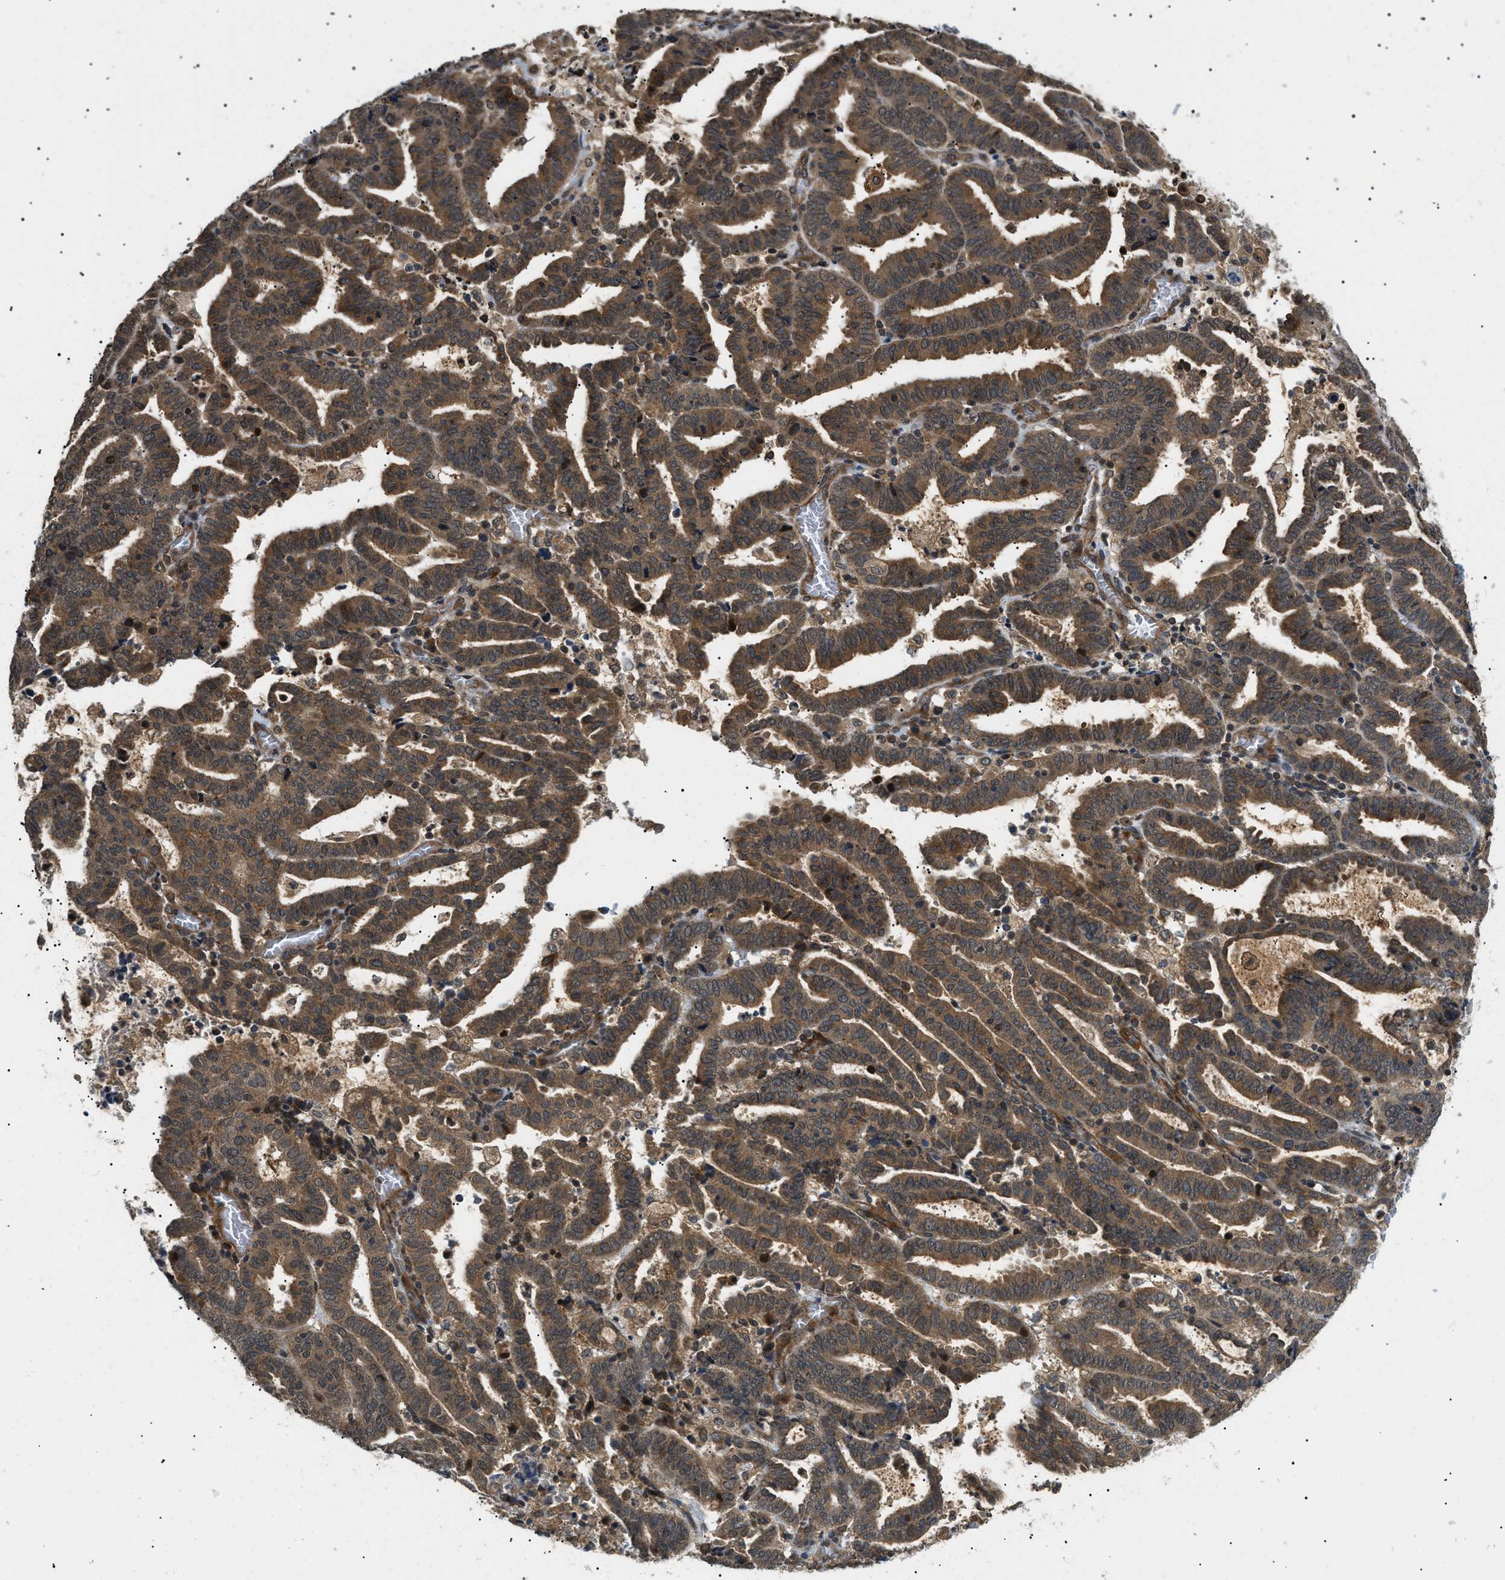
{"staining": {"intensity": "moderate", "quantity": ">75%", "location": "cytoplasmic/membranous"}, "tissue": "endometrial cancer", "cell_type": "Tumor cells", "image_type": "cancer", "snomed": [{"axis": "morphology", "description": "Adenocarcinoma, NOS"}, {"axis": "topography", "description": "Uterus"}], "caption": "About >75% of tumor cells in human endometrial adenocarcinoma reveal moderate cytoplasmic/membranous protein expression as visualized by brown immunohistochemical staining.", "gene": "ATP6AP1", "patient": {"sex": "female", "age": 83}}